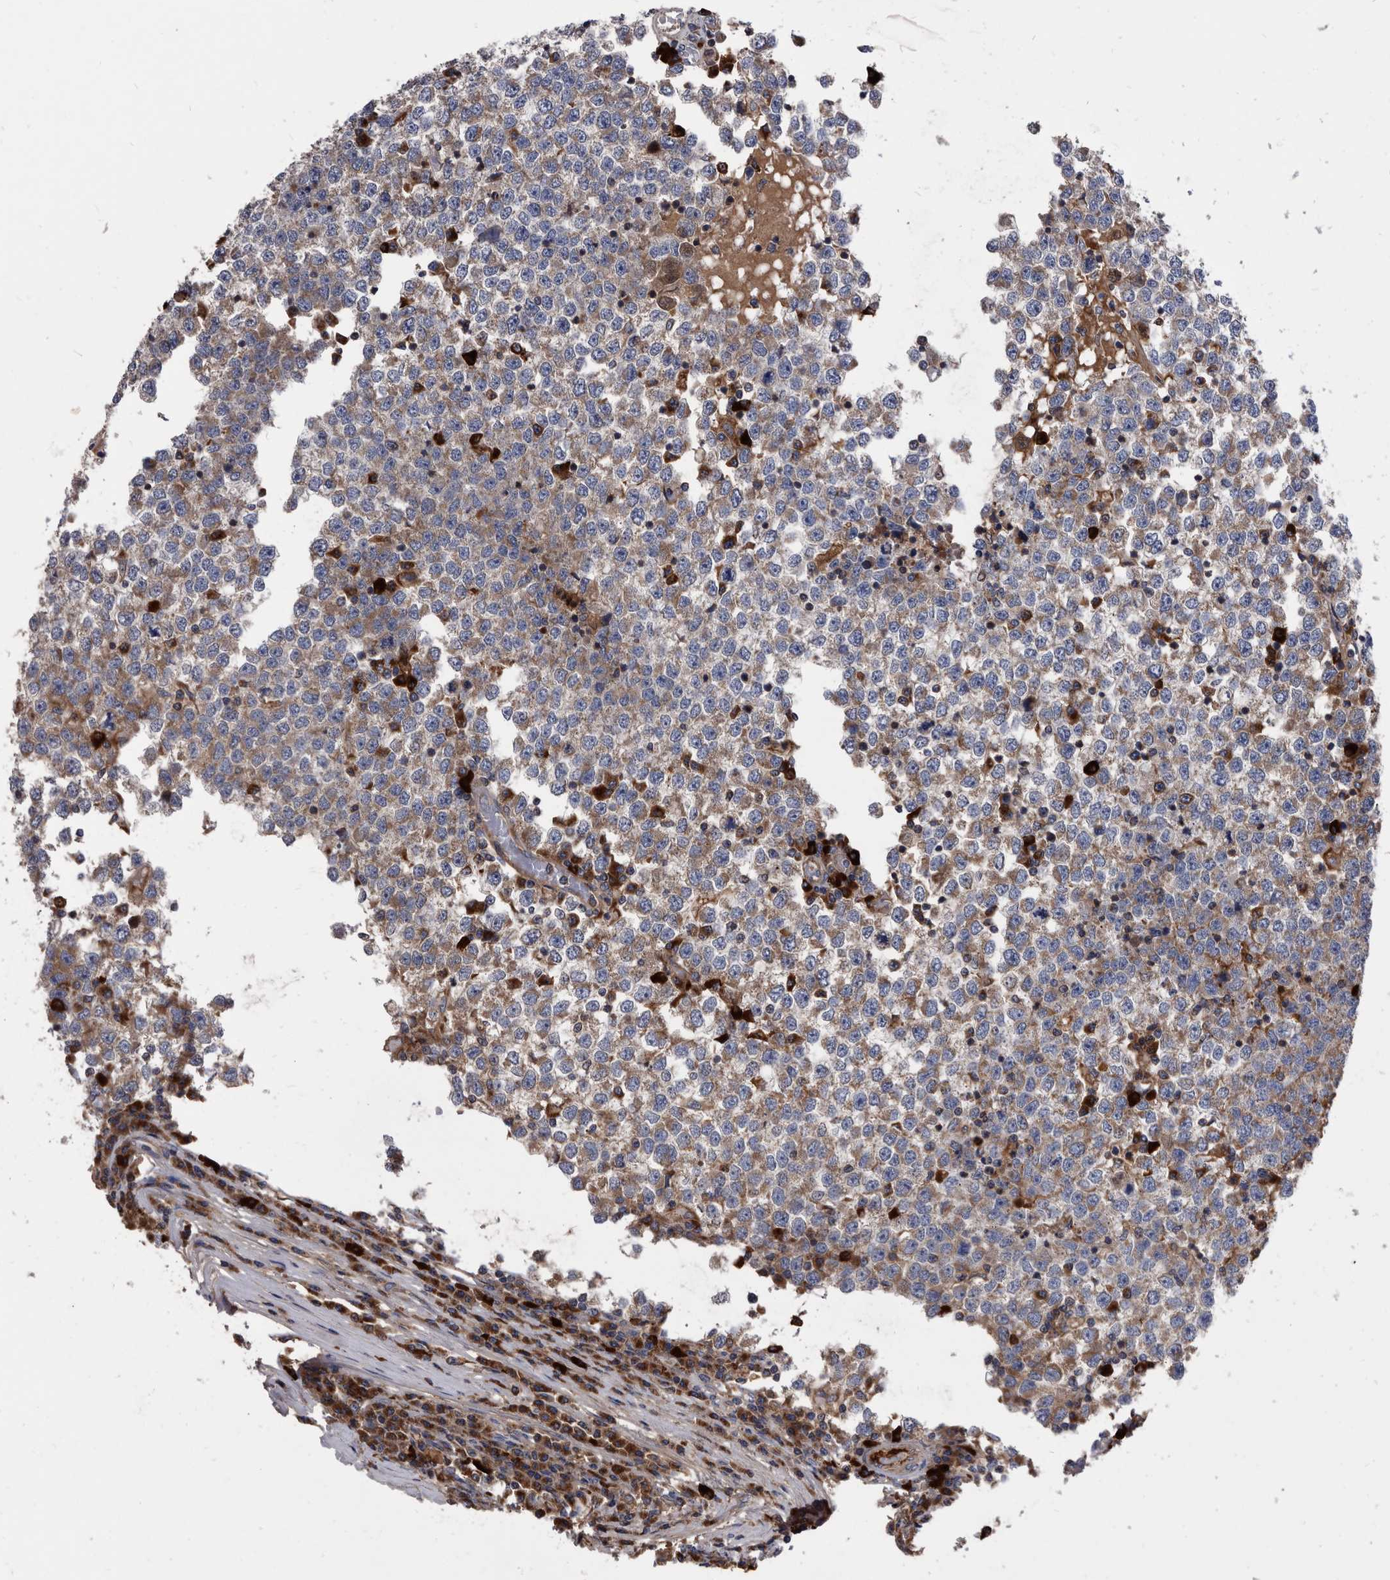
{"staining": {"intensity": "weak", "quantity": ">75%", "location": "cytoplasmic/membranous"}, "tissue": "testis cancer", "cell_type": "Tumor cells", "image_type": "cancer", "snomed": [{"axis": "morphology", "description": "Seminoma, NOS"}, {"axis": "topography", "description": "Testis"}], "caption": "Testis cancer (seminoma) stained for a protein reveals weak cytoplasmic/membranous positivity in tumor cells.", "gene": "DTNBP1", "patient": {"sex": "male", "age": 65}}